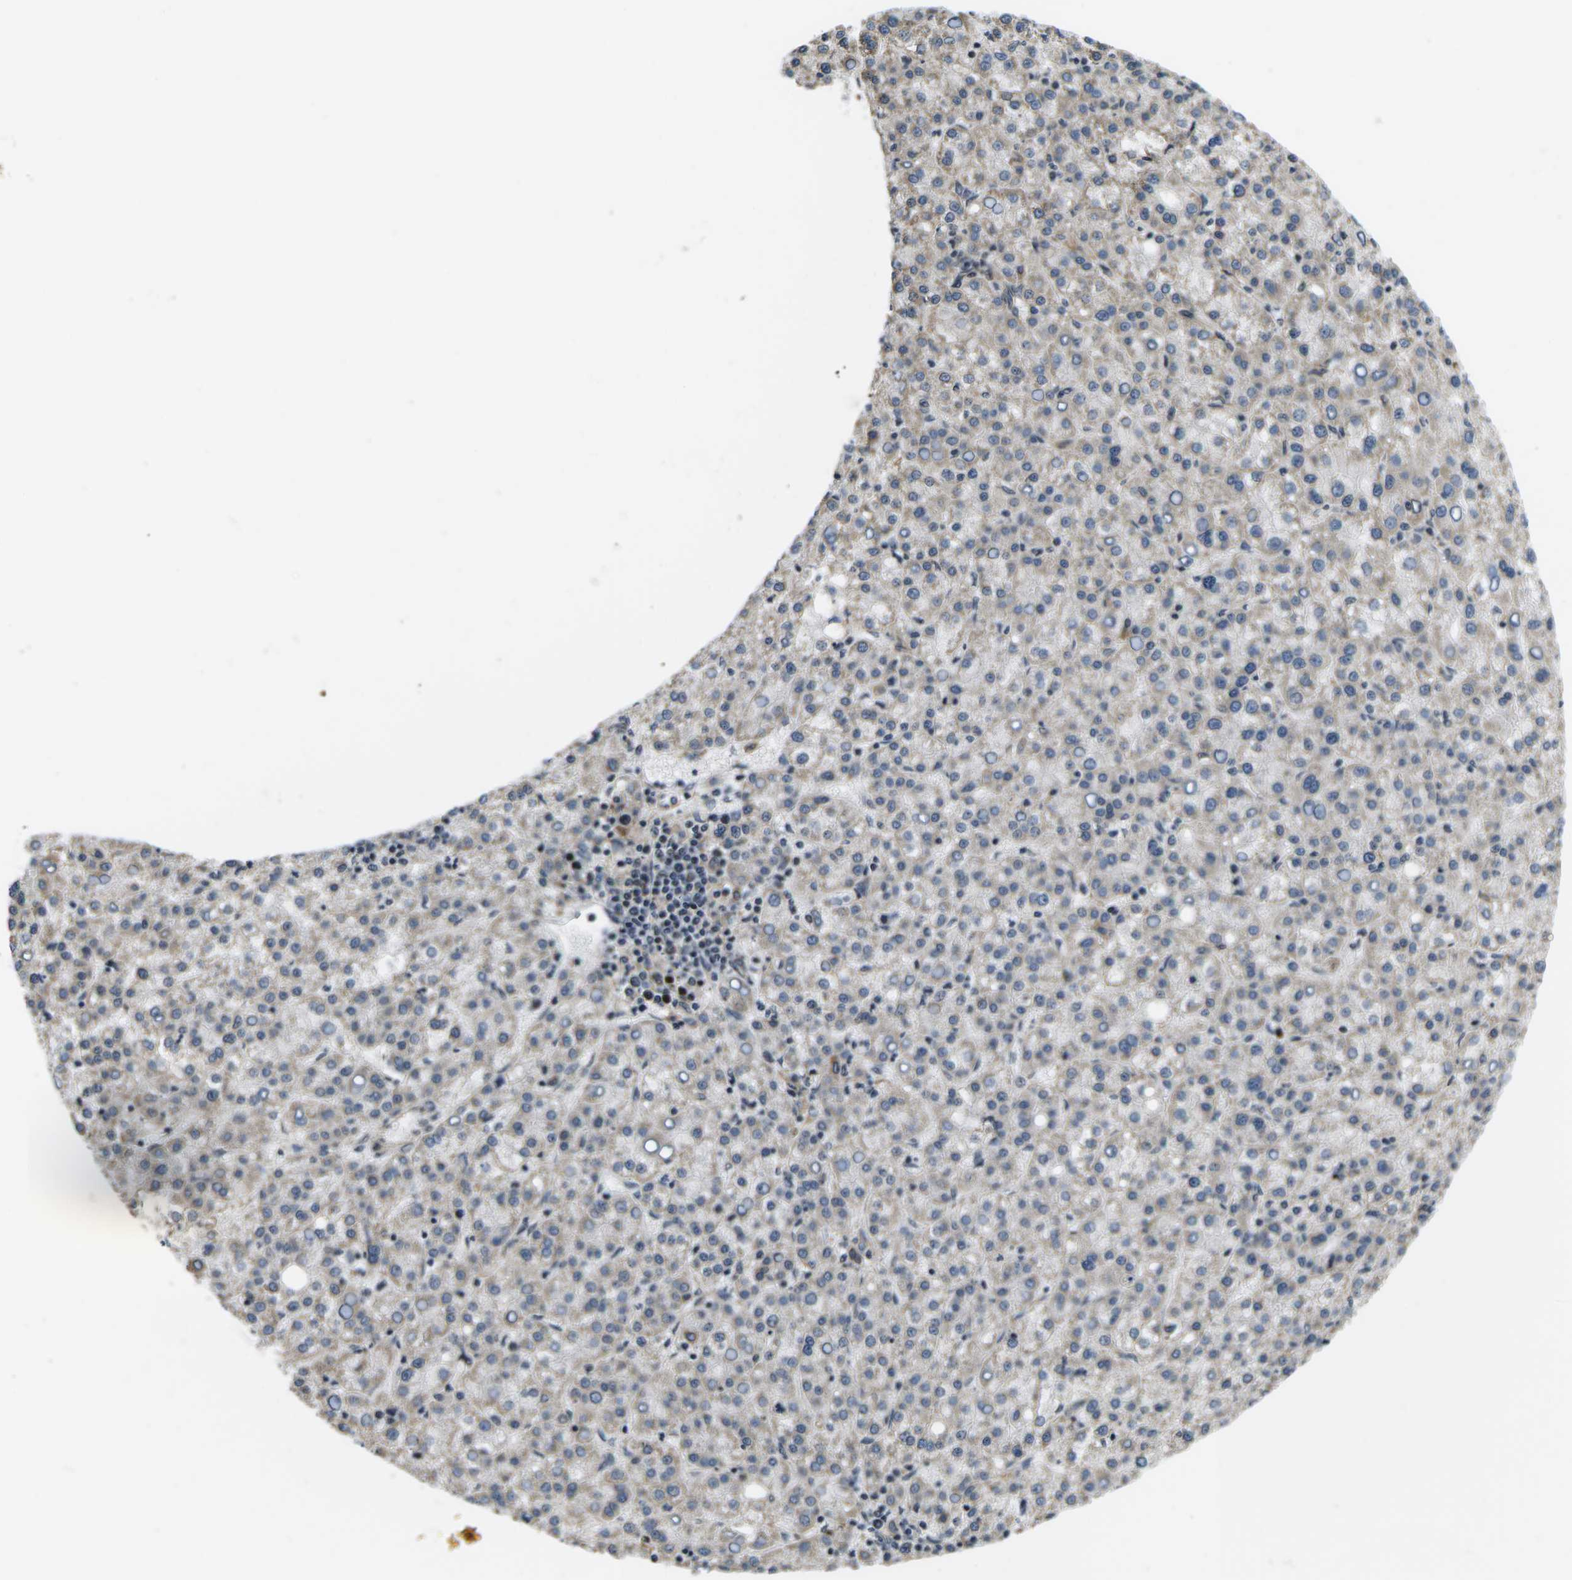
{"staining": {"intensity": "negative", "quantity": "none", "location": "none"}, "tissue": "liver cancer", "cell_type": "Tumor cells", "image_type": "cancer", "snomed": [{"axis": "morphology", "description": "Carcinoma, Hepatocellular, NOS"}, {"axis": "topography", "description": "Liver"}], "caption": "A high-resolution micrograph shows immunohistochemistry staining of hepatocellular carcinoma (liver), which exhibits no significant expression in tumor cells.", "gene": "CCNE1", "patient": {"sex": "female", "age": 58}}